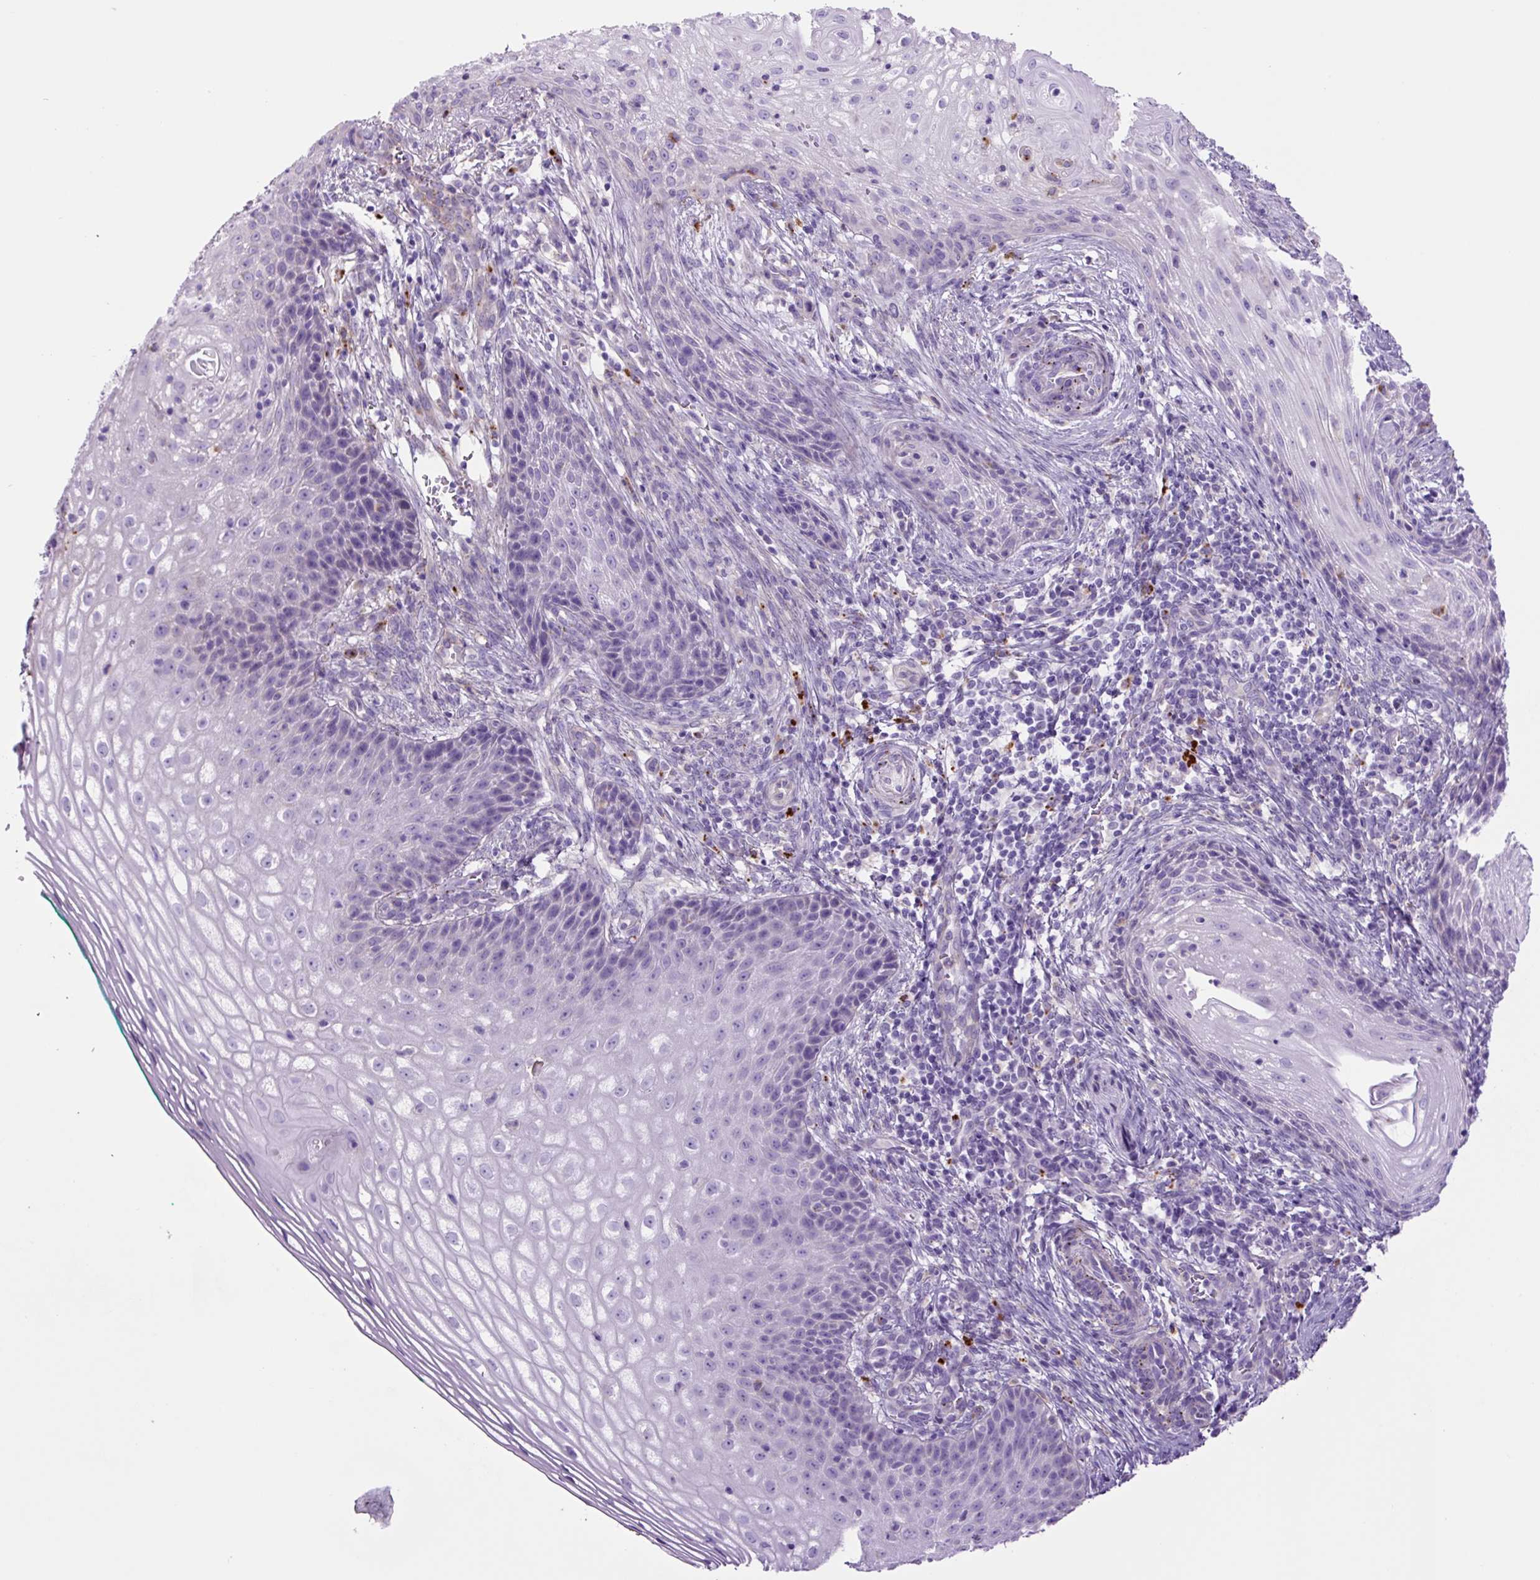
{"staining": {"intensity": "negative", "quantity": "none", "location": "none"}, "tissue": "cervical cancer", "cell_type": "Tumor cells", "image_type": "cancer", "snomed": [{"axis": "morphology", "description": "Squamous cell carcinoma, NOS"}, {"axis": "topography", "description": "Cervix"}], "caption": "This is an IHC micrograph of human cervical squamous cell carcinoma. There is no staining in tumor cells.", "gene": "LCN10", "patient": {"sex": "female", "age": 30}}